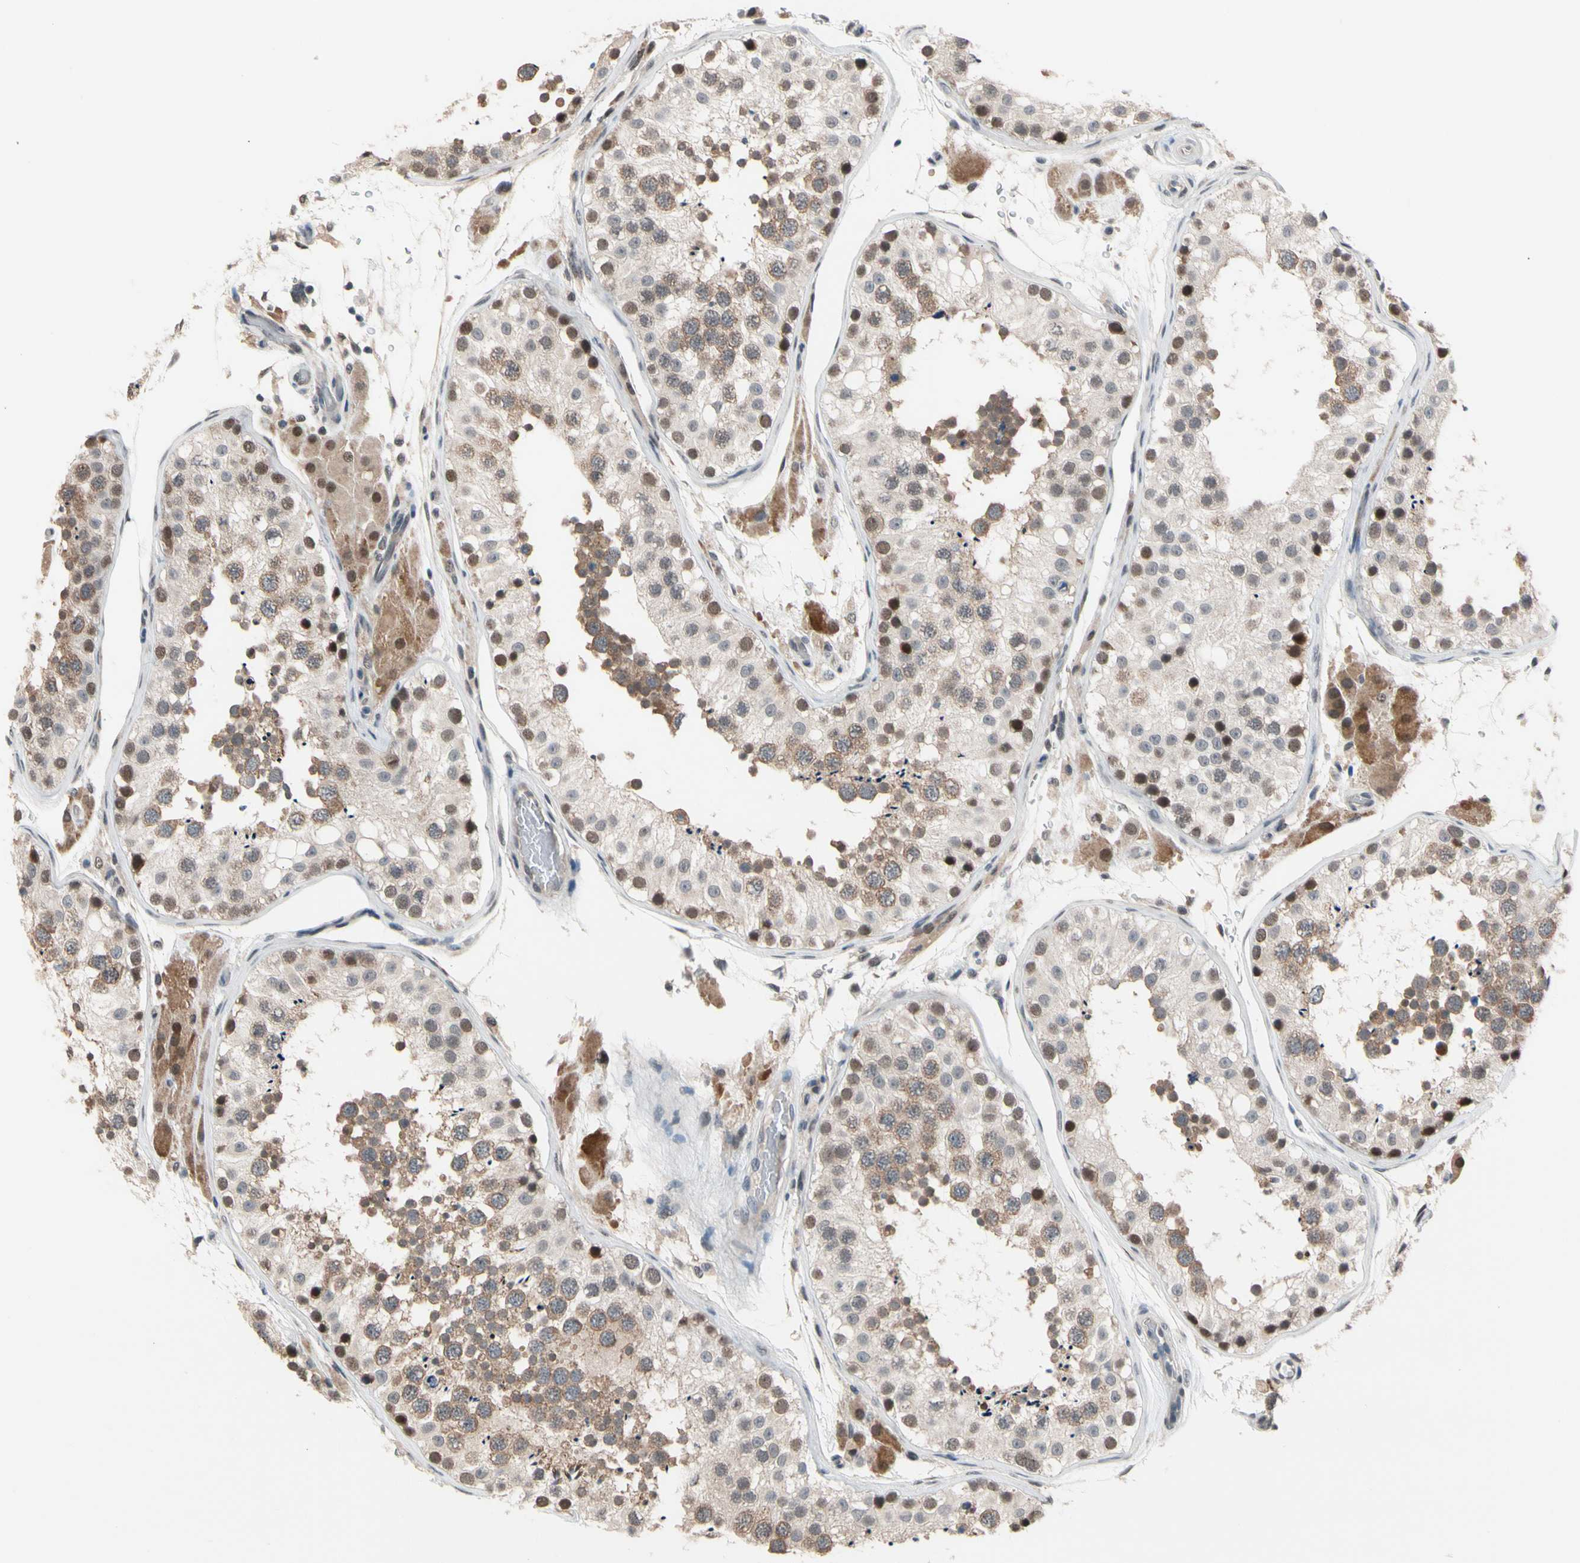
{"staining": {"intensity": "moderate", "quantity": ">75%", "location": "cytoplasmic/membranous,nuclear"}, "tissue": "testis", "cell_type": "Cells in seminiferous ducts", "image_type": "normal", "snomed": [{"axis": "morphology", "description": "Normal tissue, NOS"}, {"axis": "topography", "description": "Testis"}, {"axis": "topography", "description": "Epididymis"}], "caption": "DAB (3,3'-diaminobenzidine) immunohistochemical staining of unremarkable human testis shows moderate cytoplasmic/membranous,nuclear protein expression in approximately >75% of cells in seminiferous ducts.", "gene": "NGEF", "patient": {"sex": "male", "age": 26}}